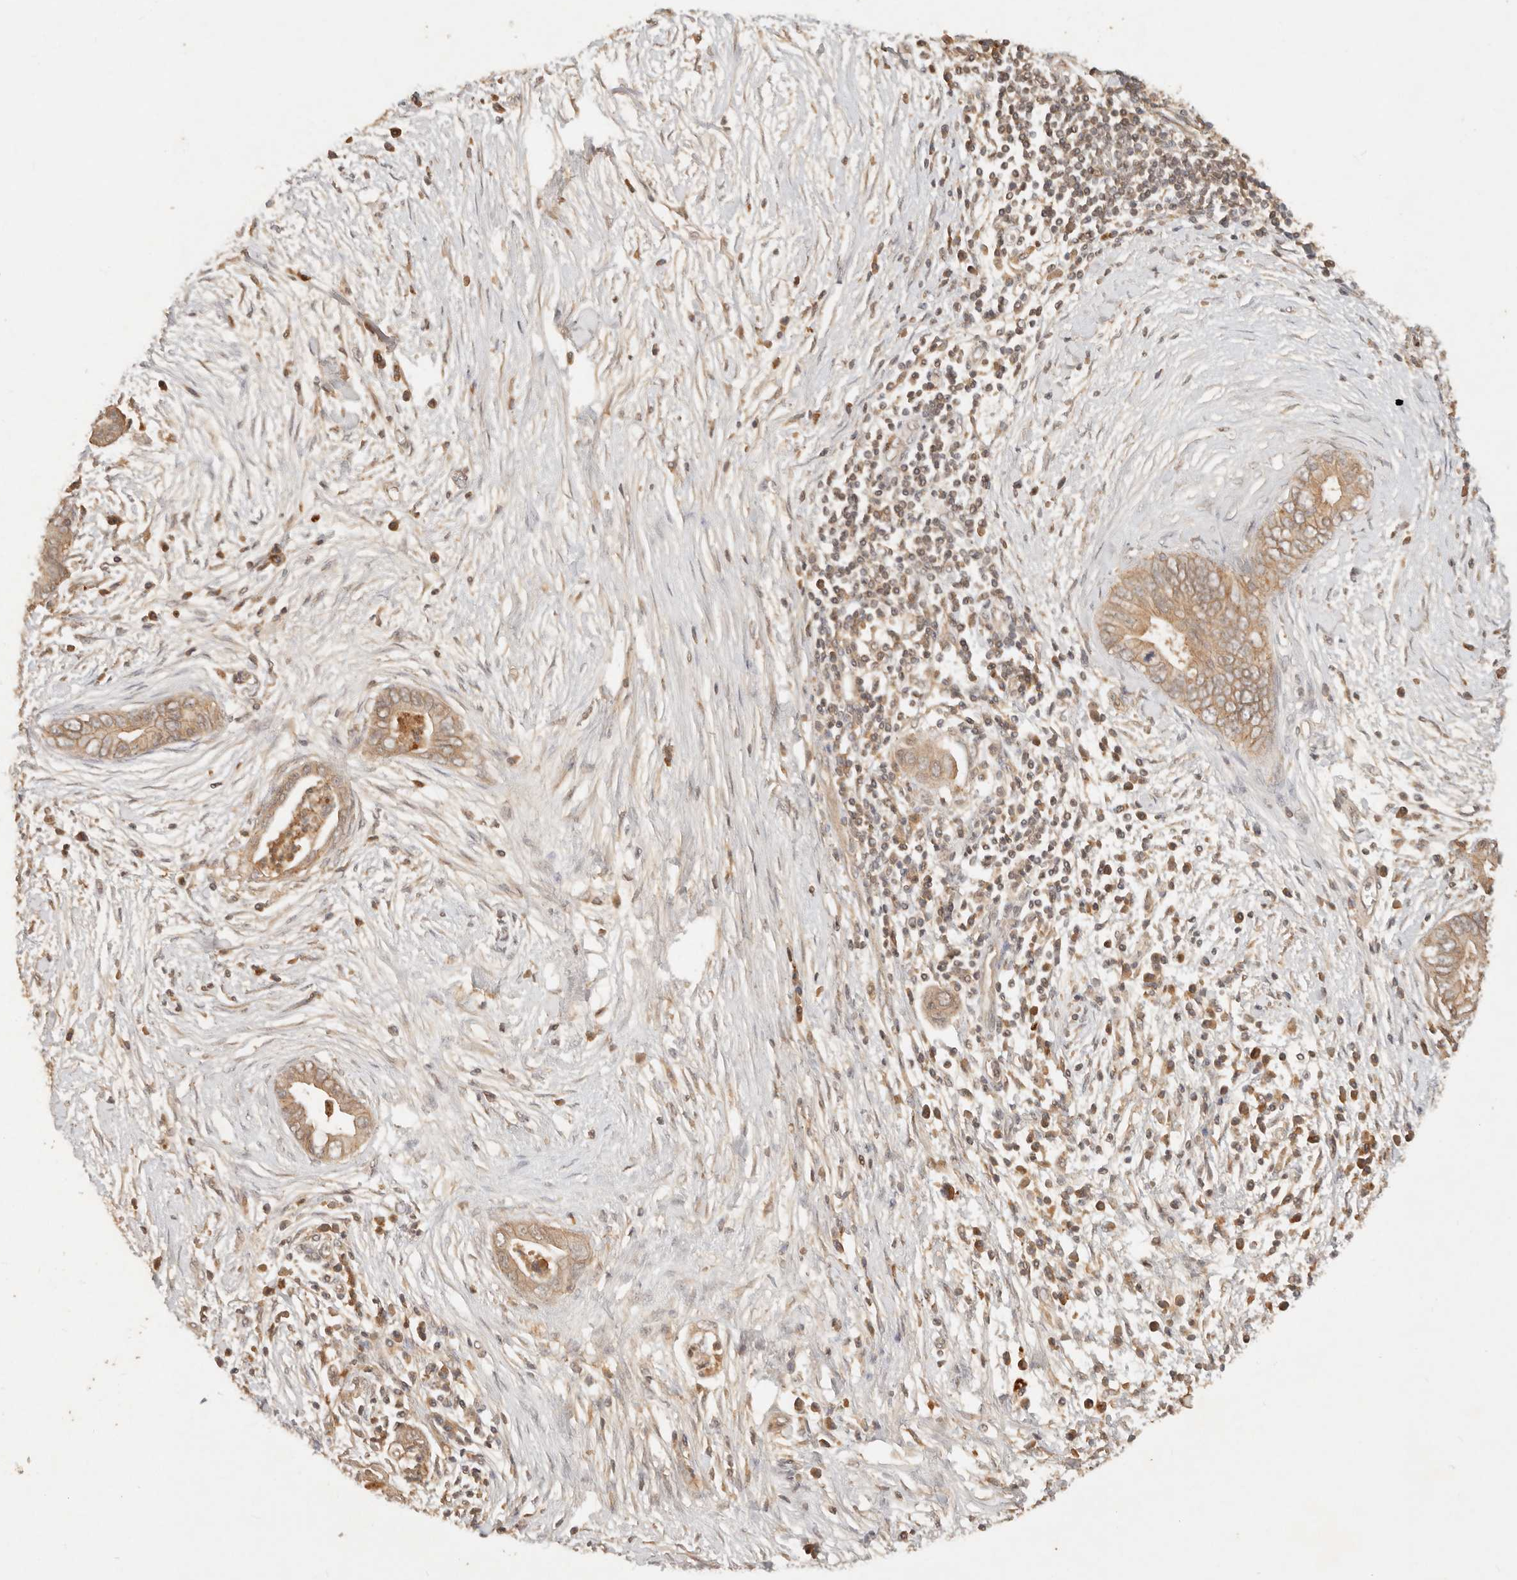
{"staining": {"intensity": "moderate", "quantity": ">75%", "location": "cytoplasmic/membranous"}, "tissue": "pancreatic cancer", "cell_type": "Tumor cells", "image_type": "cancer", "snomed": [{"axis": "morphology", "description": "Adenocarcinoma, NOS"}, {"axis": "topography", "description": "Pancreas"}], "caption": "Human pancreatic adenocarcinoma stained with a protein marker demonstrates moderate staining in tumor cells.", "gene": "FREM2", "patient": {"sex": "male", "age": 75}}